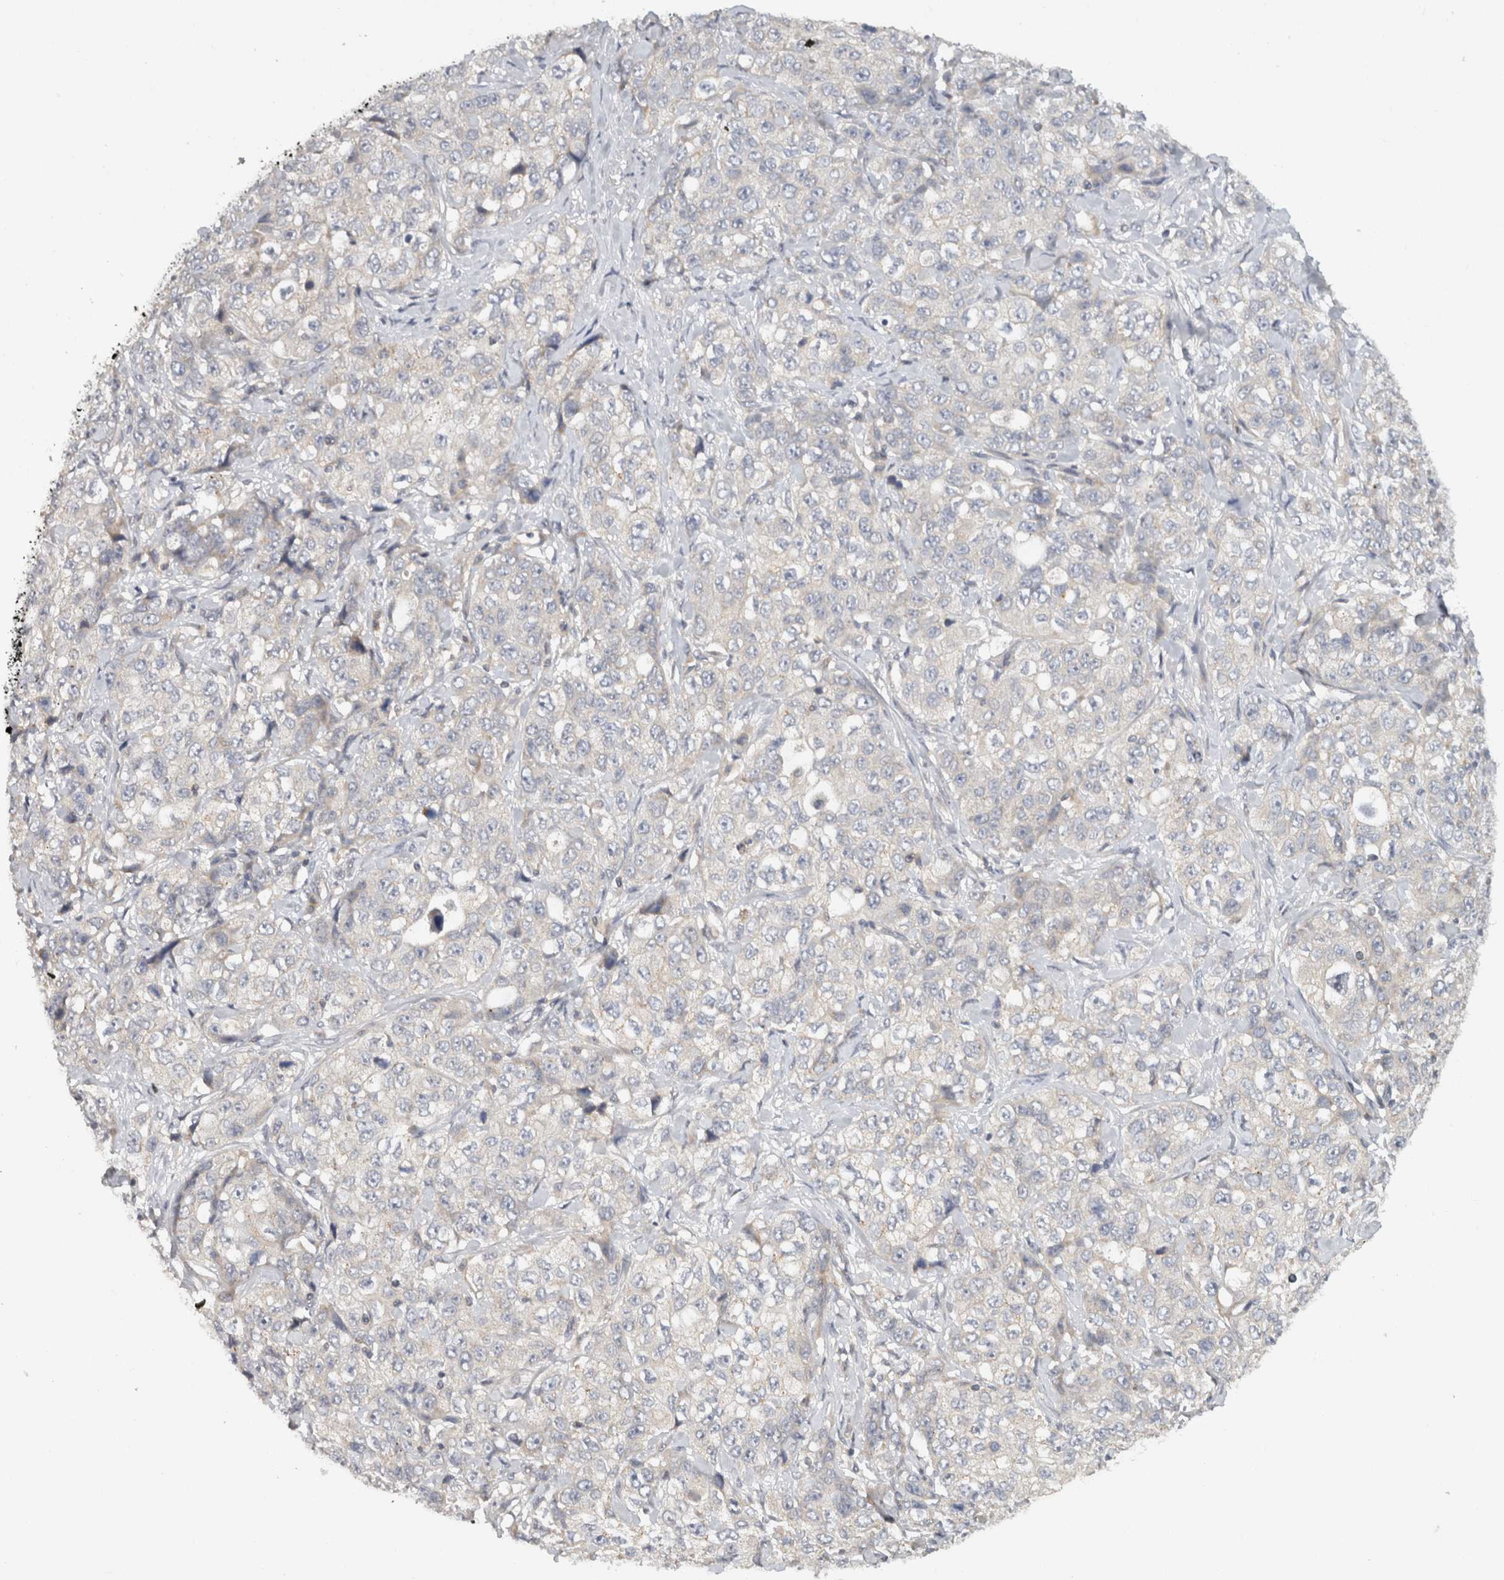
{"staining": {"intensity": "negative", "quantity": "none", "location": "none"}, "tissue": "stomach cancer", "cell_type": "Tumor cells", "image_type": "cancer", "snomed": [{"axis": "morphology", "description": "Adenocarcinoma, NOS"}, {"axis": "topography", "description": "Stomach"}], "caption": "Tumor cells are negative for brown protein staining in stomach adenocarcinoma.", "gene": "ACAT2", "patient": {"sex": "male", "age": 48}}